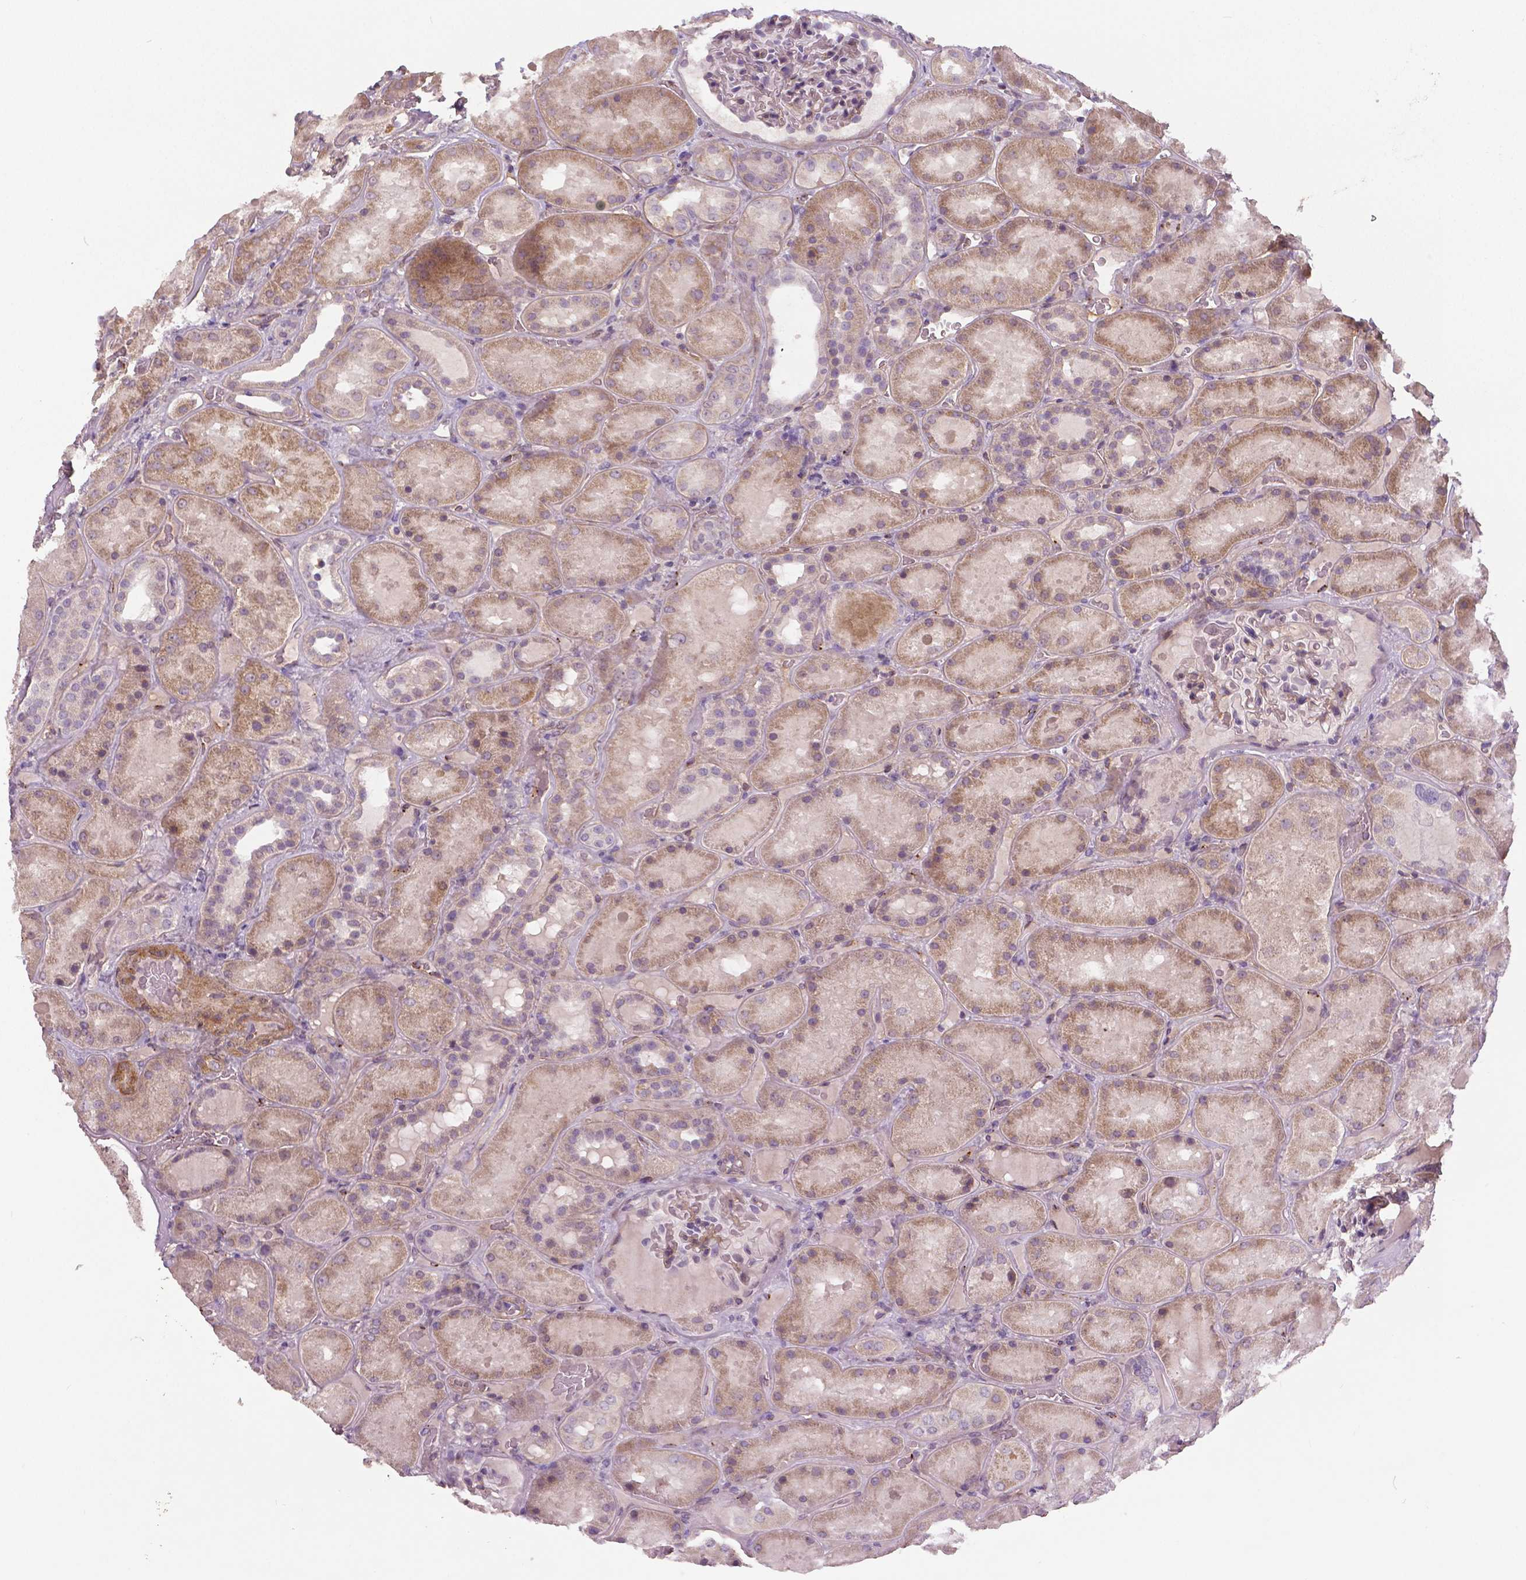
{"staining": {"intensity": "negative", "quantity": "none", "location": "none"}, "tissue": "kidney", "cell_type": "Cells in glomeruli", "image_type": "normal", "snomed": [{"axis": "morphology", "description": "Normal tissue, NOS"}, {"axis": "topography", "description": "Kidney"}], "caption": "The image reveals no staining of cells in glomeruli in benign kidney.", "gene": "FLT1", "patient": {"sex": "male", "age": 73}}